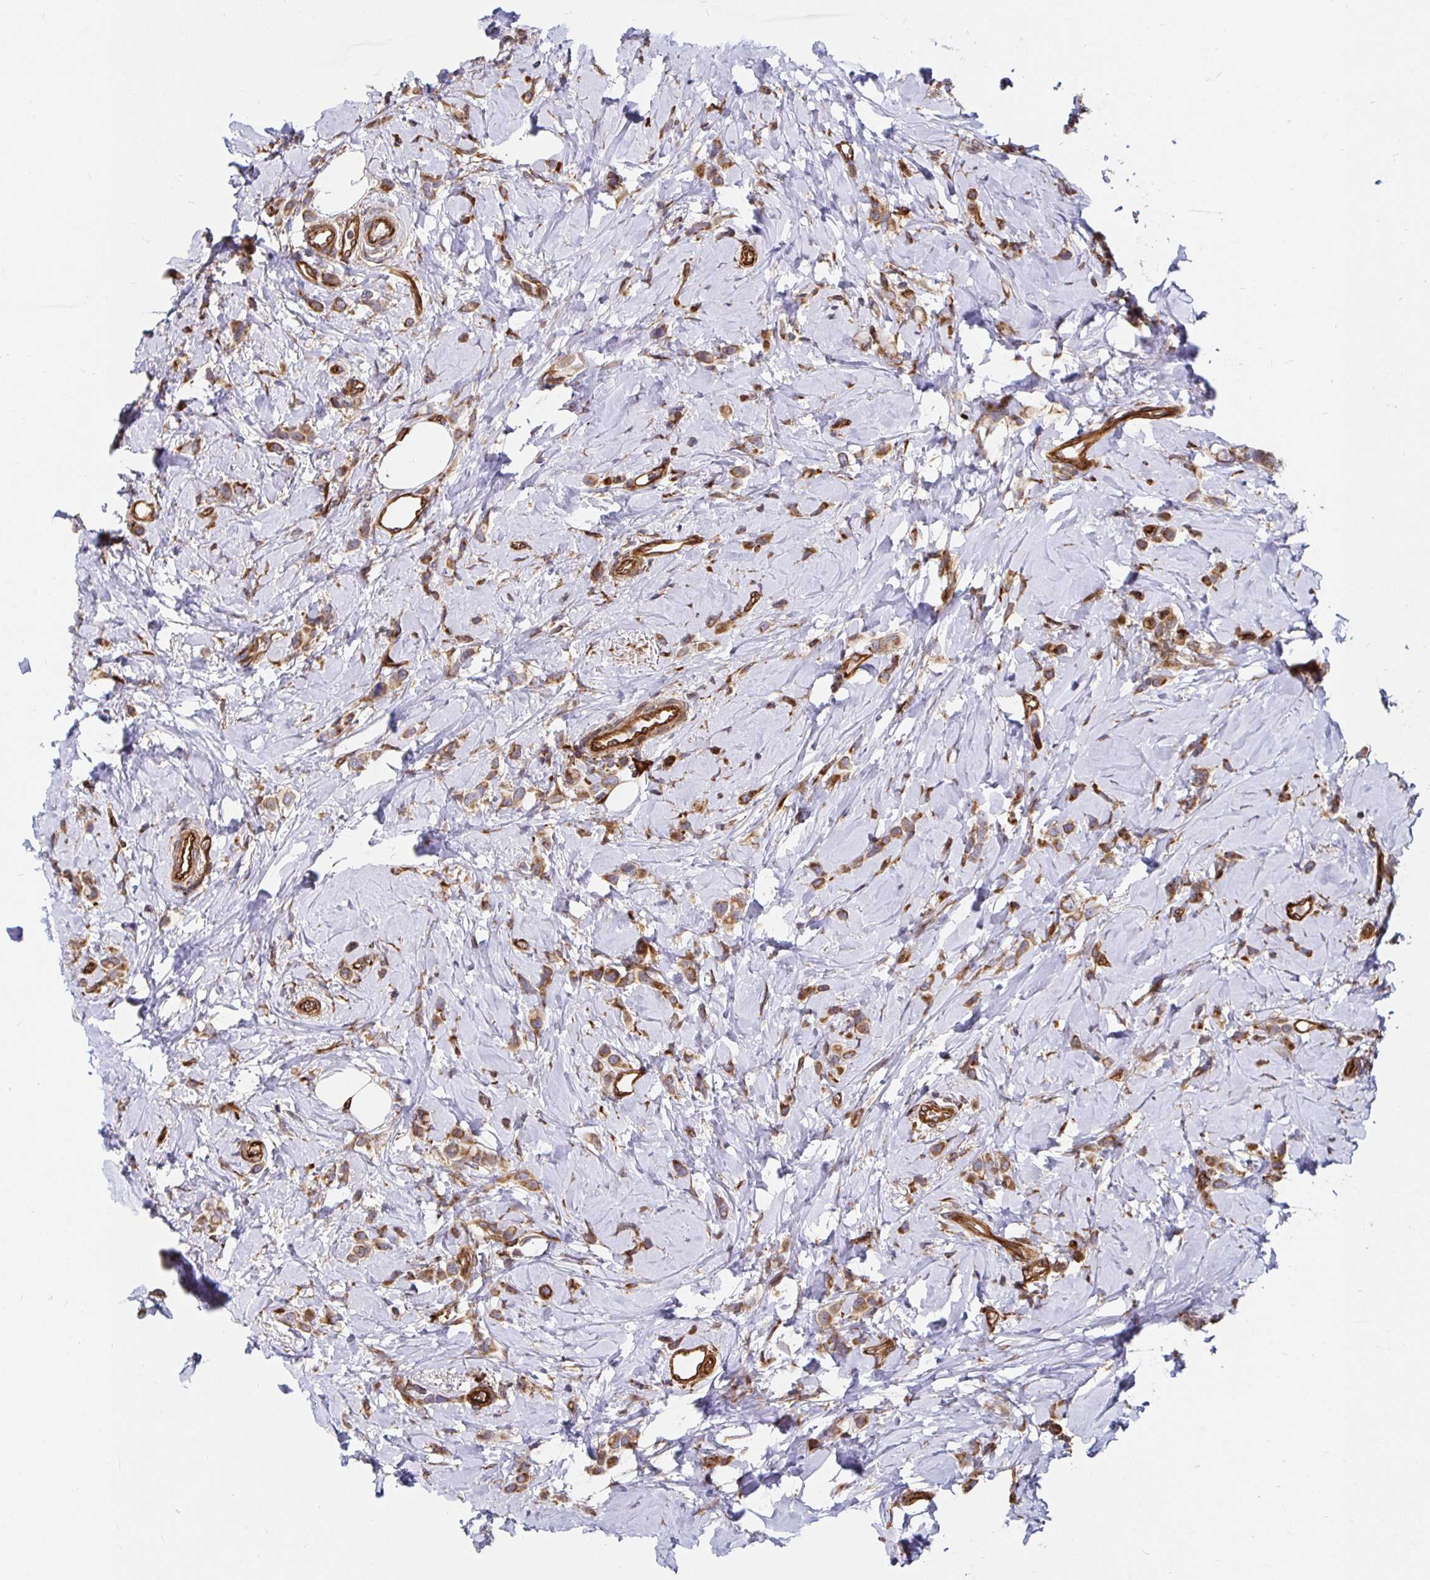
{"staining": {"intensity": "moderate", "quantity": ">75%", "location": "cytoplasmic/membranous"}, "tissue": "breast cancer", "cell_type": "Tumor cells", "image_type": "cancer", "snomed": [{"axis": "morphology", "description": "Lobular carcinoma"}, {"axis": "topography", "description": "Breast"}], "caption": "Human breast lobular carcinoma stained with a protein marker exhibits moderate staining in tumor cells.", "gene": "SMYD3", "patient": {"sex": "female", "age": 66}}